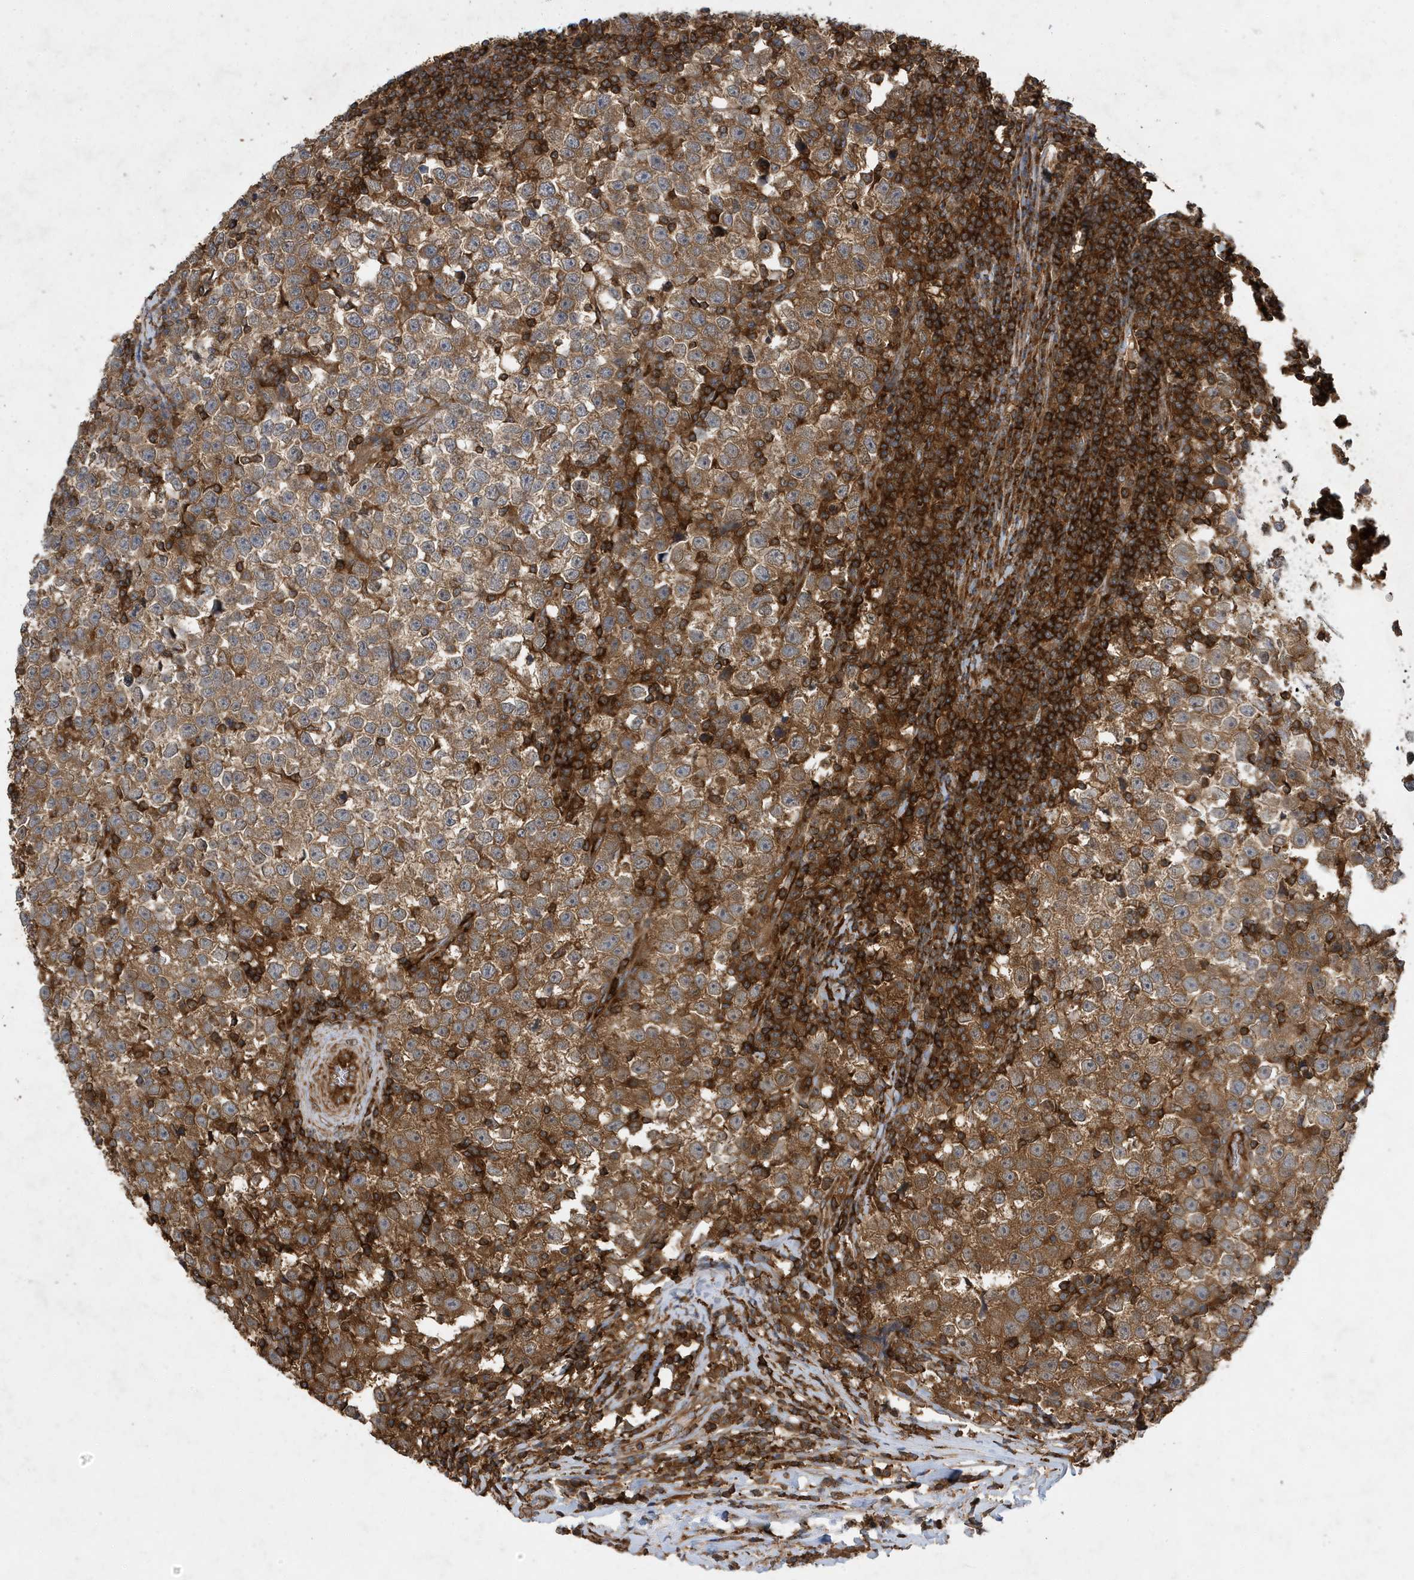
{"staining": {"intensity": "moderate", "quantity": ">75%", "location": "cytoplasmic/membranous"}, "tissue": "testis cancer", "cell_type": "Tumor cells", "image_type": "cancer", "snomed": [{"axis": "morphology", "description": "Normal tissue, NOS"}, {"axis": "morphology", "description": "Seminoma, NOS"}, {"axis": "topography", "description": "Testis"}], "caption": "Immunohistochemistry (DAB) staining of testis seminoma reveals moderate cytoplasmic/membranous protein staining in approximately >75% of tumor cells. Using DAB (brown) and hematoxylin (blue) stains, captured at high magnification using brightfield microscopy.", "gene": "LAPTM4A", "patient": {"sex": "male", "age": 43}}